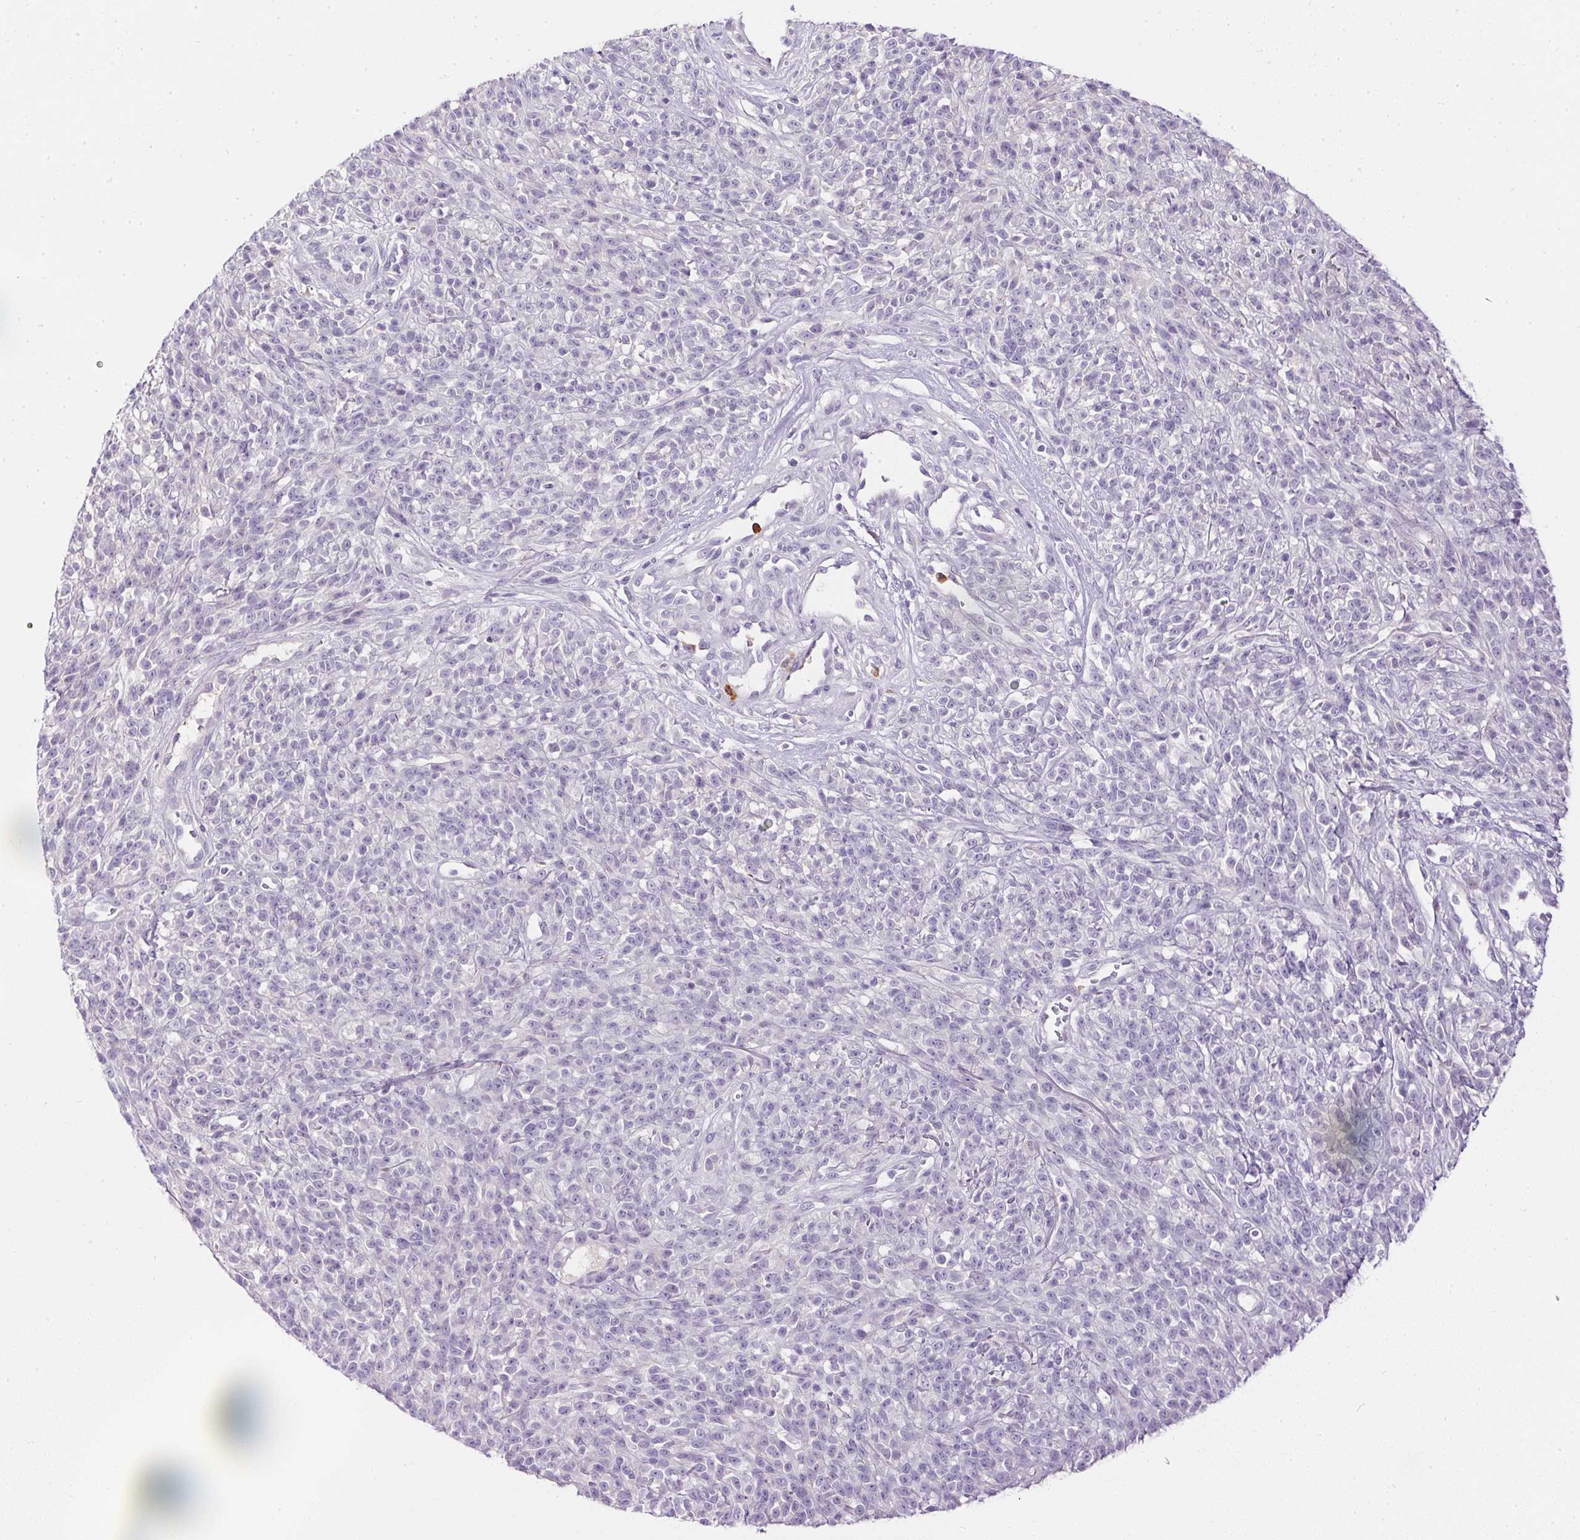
{"staining": {"intensity": "negative", "quantity": "none", "location": "none"}, "tissue": "melanoma", "cell_type": "Tumor cells", "image_type": "cancer", "snomed": [{"axis": "morphology", "description": "Malignant melanoma, NOS"}, {"axis": "topography", "description": "Skin"}, {"axis": "topography", "description": "Skin of trunk"}], "caption": "This is an immunohistochemistry histopathology image of human melanoma. There is no positivity in tumor cells.", "gene": "ORM1", "patient": {"sex": "male", "age": 74}}